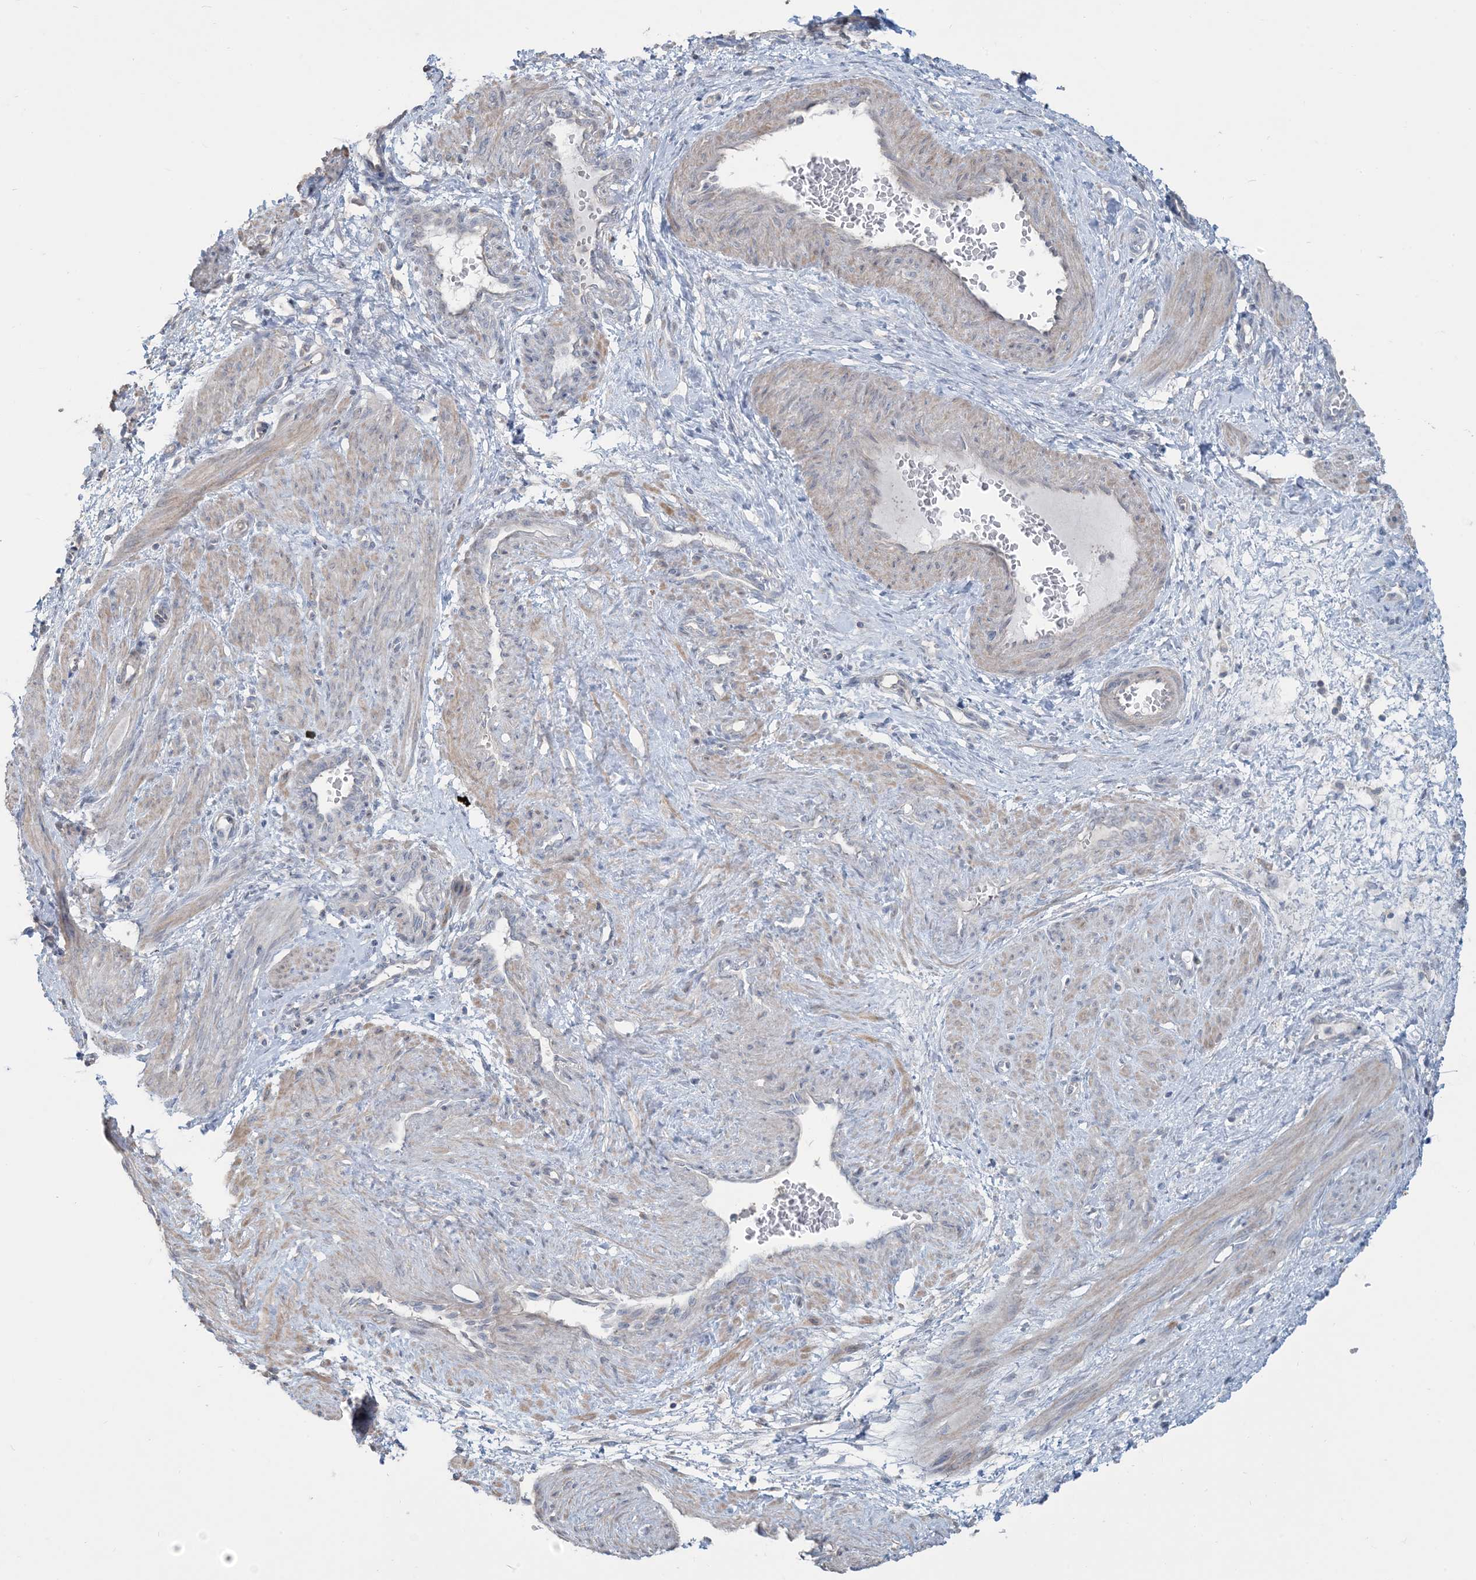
{"staining": {"intensity": "negative", "quantity": "none", "location": "none"}, "tissue": "smooth muscle", "cell_type": "Smooth muscle cells", "image_type": "normal", "snomed": [{"axis": "morphology", "description": "Normal tissue, NOS"}, {"axis": "topography", "description": "Endometrium"}], "caption": "Immunohistochemistry of benign smooth muscle exhibits no staining in smooth muscle cells.", "gene": "NPHS2", "patient": {"sex": "female", "age": 33}}